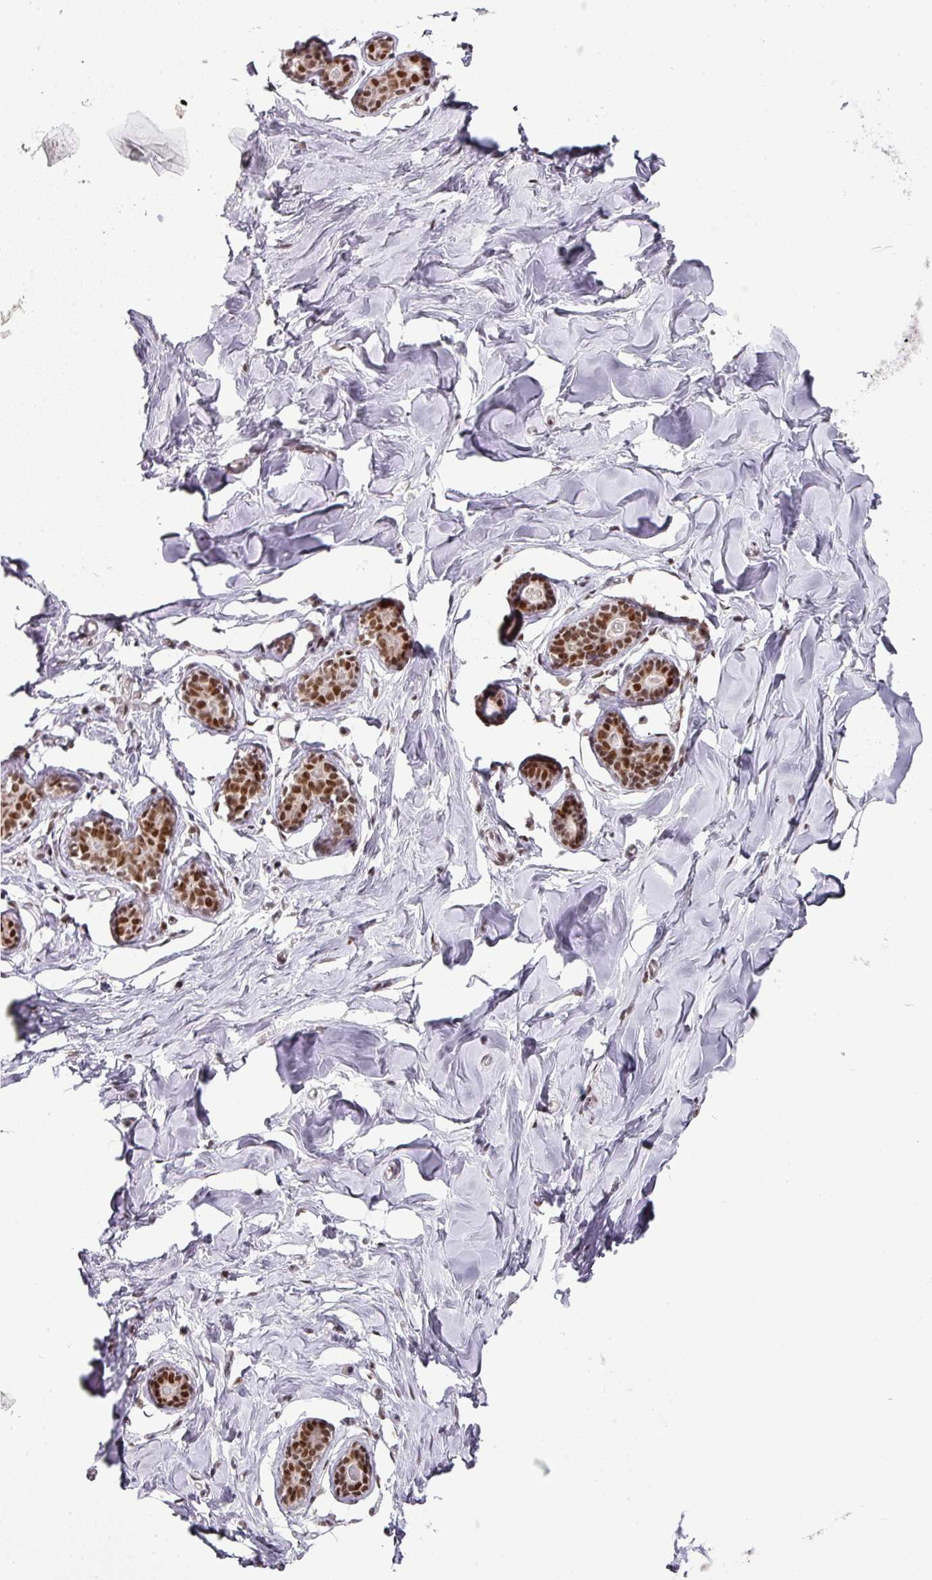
{"staining": {"intensity": "negative", "quantity": "none", "location": "none"}, "tissue": "breast", "cell_type": "Adipocytes", "image_type": "normal", "snomed": [{"axis": "morphology", "description": "Normal tissue, NOS"}, {"axis": "topography", "description": "Breast"}], "caption": "DAB immunohistochemical staining of benign breast reveals no significant staining in adipocytes.", "gene": "NFYA", "patient": {"sex": "female", "age": 23}}